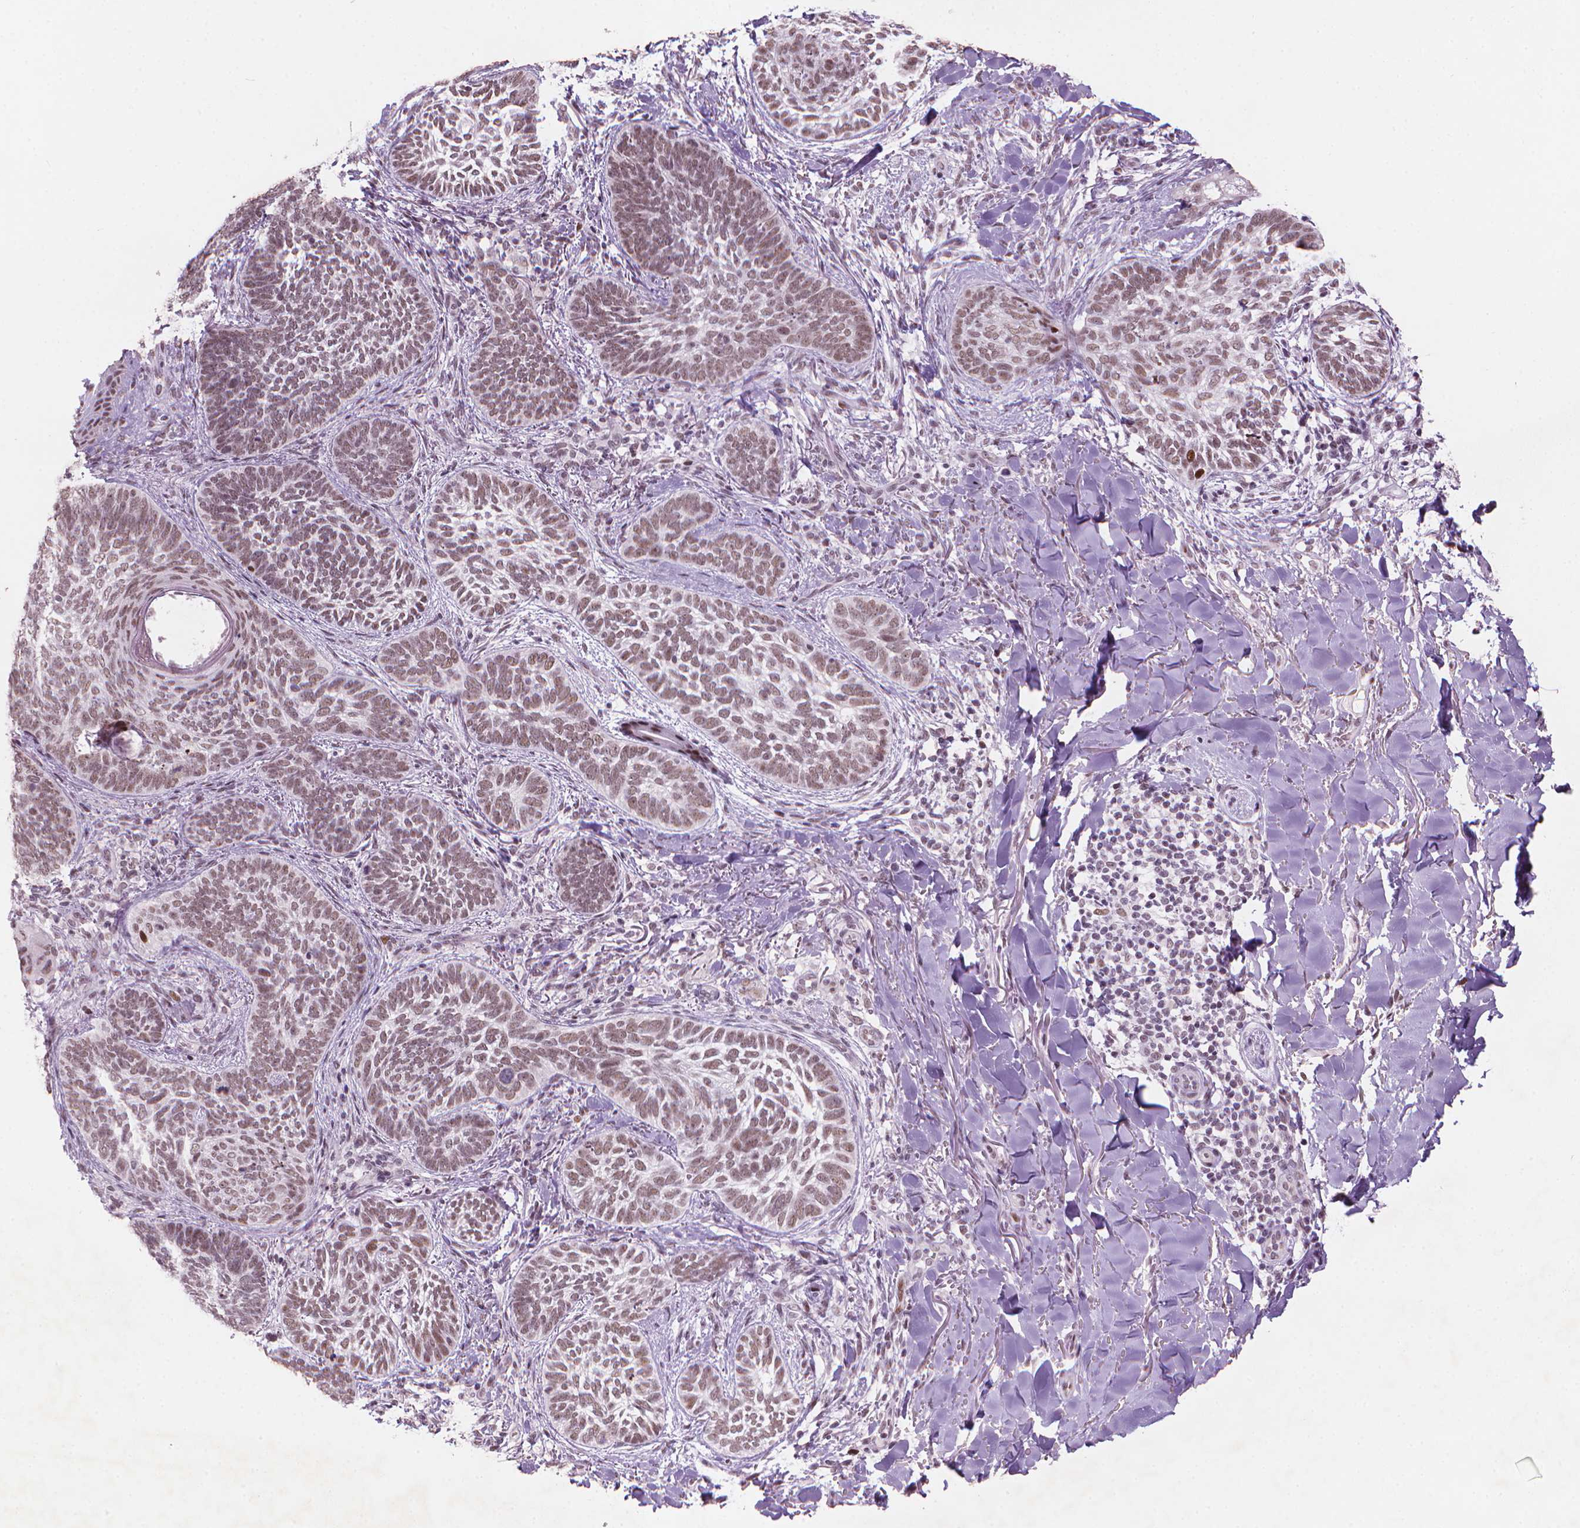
{"staining": {"intensity": "moderate", "quantity": ">75%", "location": "nuclear"}, "tissue": "skin cancer", "cell_type": "Tumor cells", "image_type": "cancer", "snomed": [{"axis": "morphology", "description": "Normal tissue, NOS"}, {"axis": "morphology", "description": "Basal cell carcinoma"}, {"axis": "topography", "description": "Skin"}], "caption": "Human skin cancer (basal cell carcinoma) stained for a protein (brown) demonstrates moderate nuclear positive positivity in approximately >75% of tumor cells.", "gene": "HES7", "patient": {"sex": "male", "age": 46}}